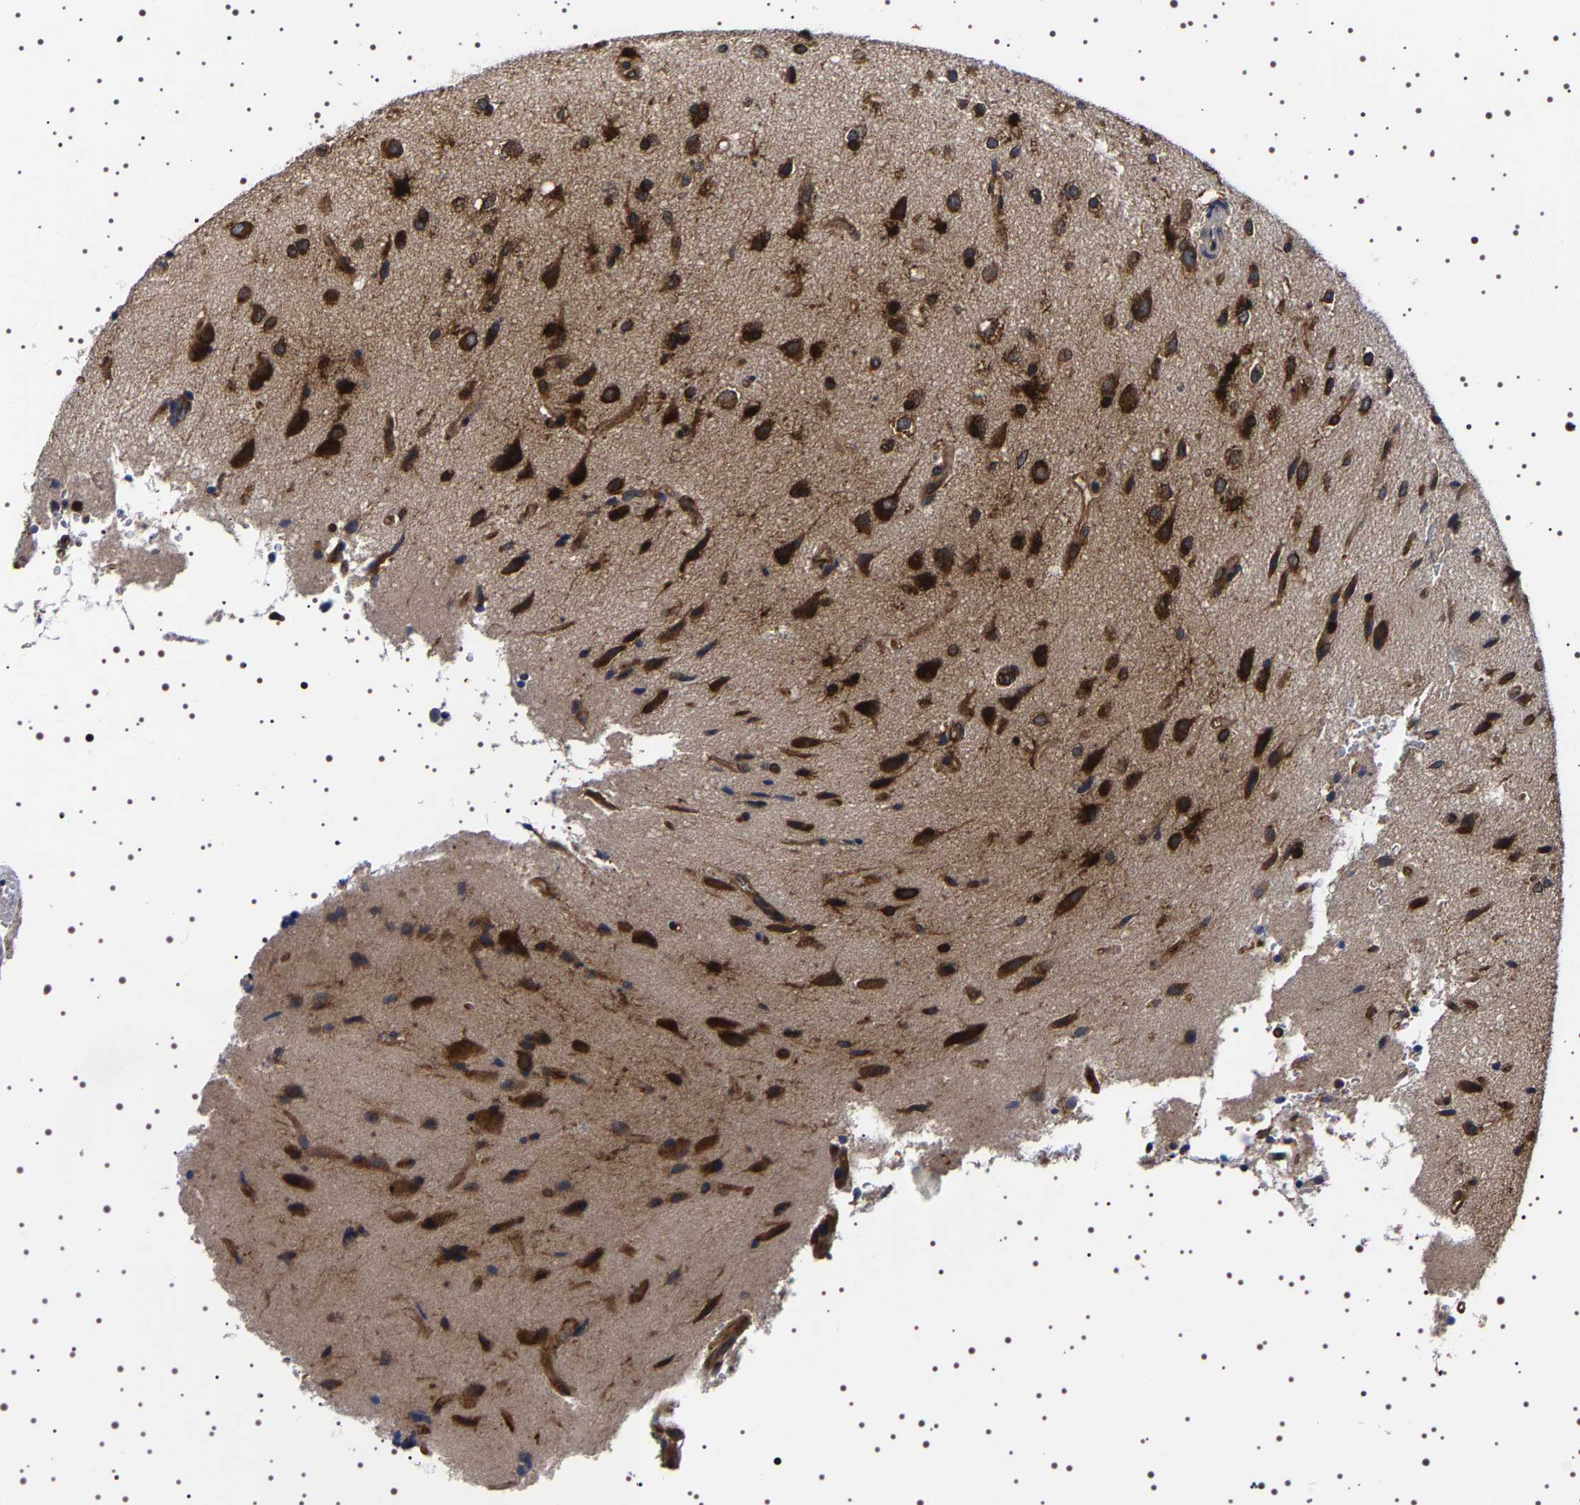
{"staining": {"intensity": "strong", "quantity": ">75%", "location": "cytoplasmic/membranous"}, "tissue": "glioma", "cell_type": "Tumor cells", "image_type": "cancer", "snomed": [{"axis": "morphology", "description": "Glioma, malignant, High grade"}, {"axis": "topography", "description": "Brain"}], "caption": "Protein analysis of glioma tissue shows strong cytoplasmic/membranous expression in approximately >75% of tumor cells.", "gene": "DARS1", "patient": {"sex": "male", "age": 72}}